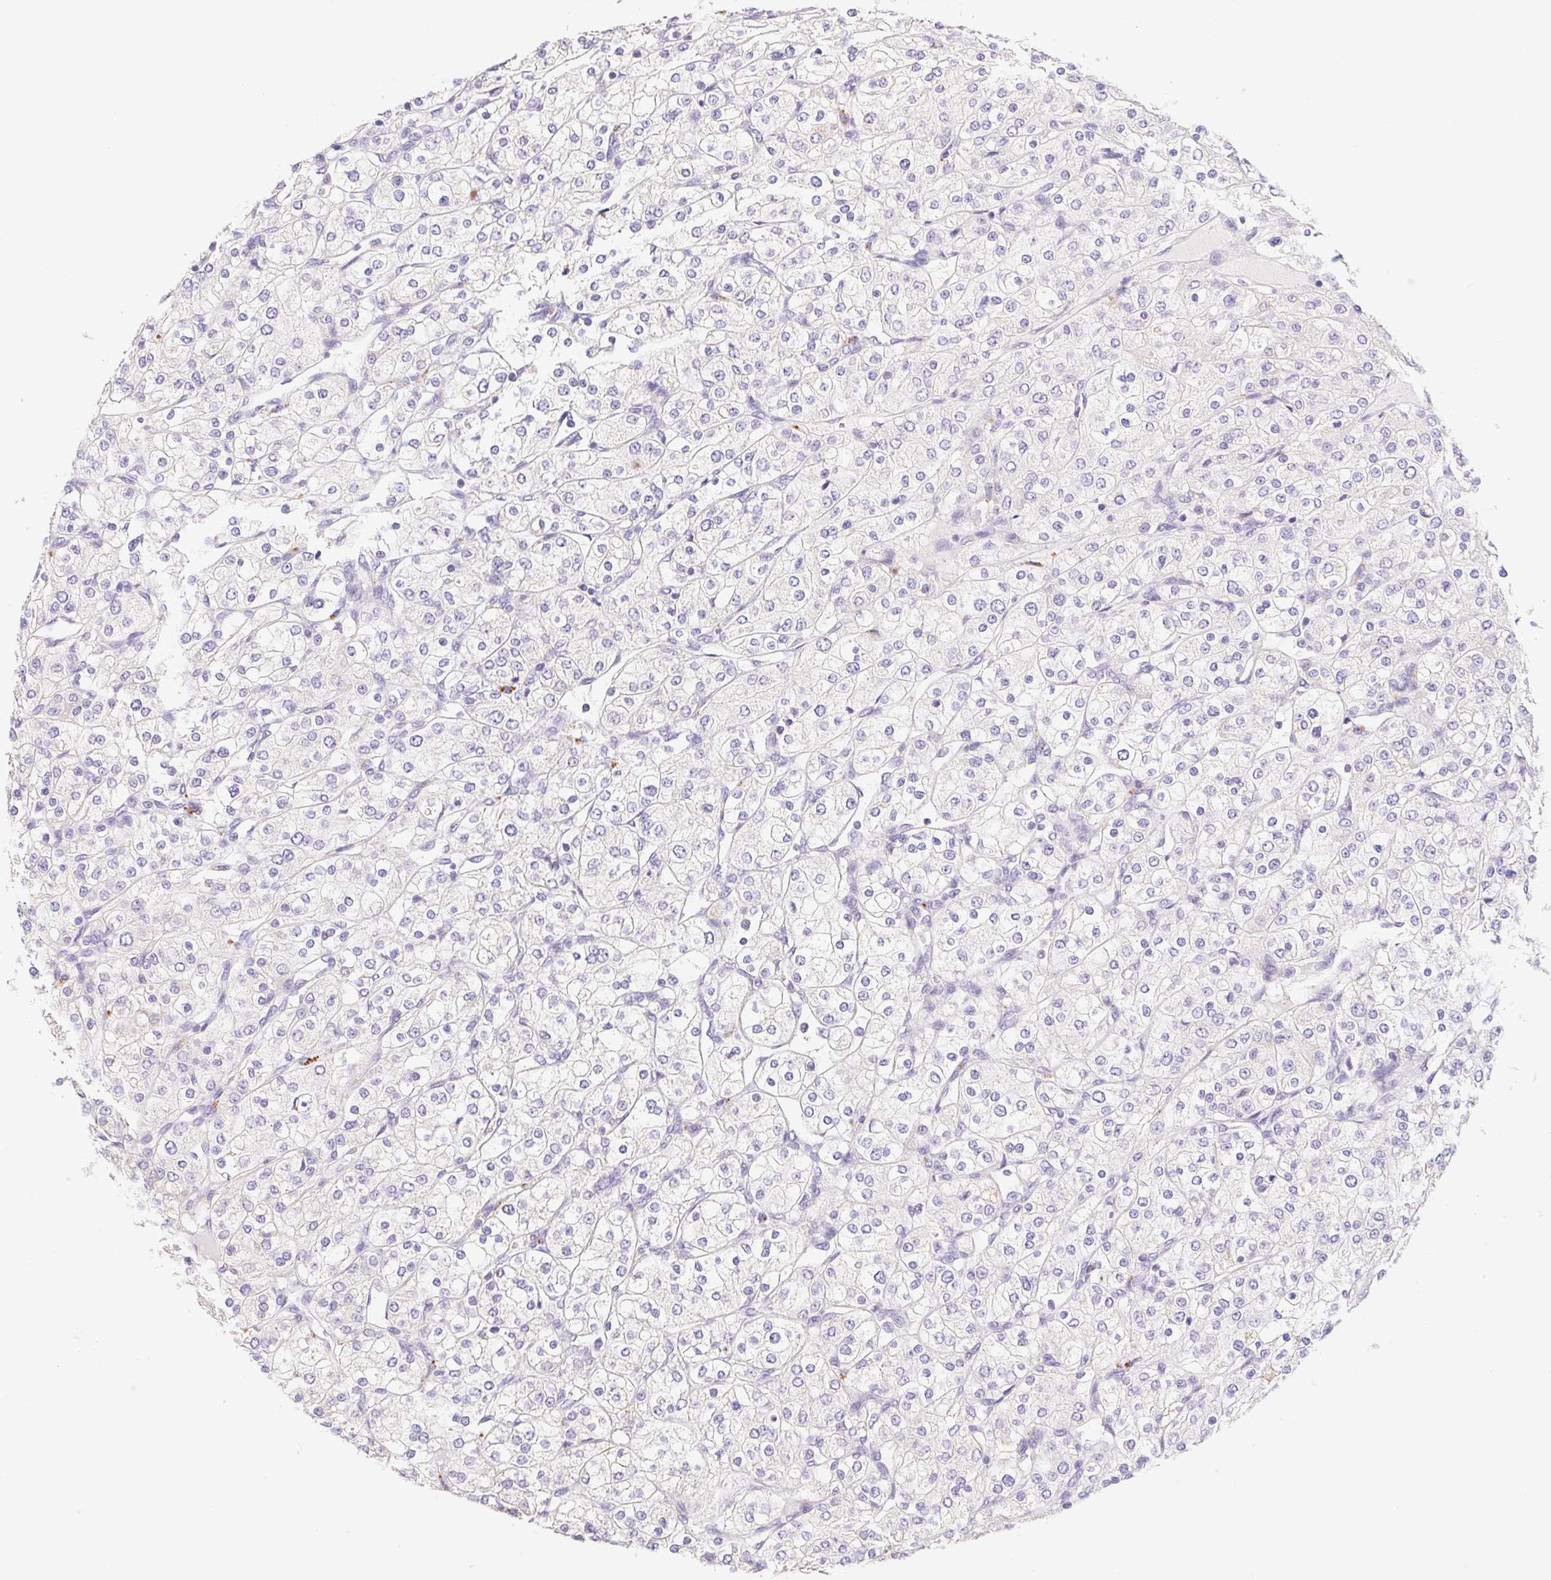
{"staining": {"intensity": "negative", "quantity": "none", "location": "none"}, "tissue": "renal cancer", "cell_type": "Tumor cells", "image_type": "cancer", "snomed": [{"axis": "morphology", "description": "Adenocarcinoma, NOS"}, {"axis": "topography", "description": "Kidney"}], "caption": "Immunohistochemical staining of human renal adenocarcinoma displays no significant positivity in tumor cells.", "gene": "FKBP6", "patient": {"sex": "male", "age": 80}}